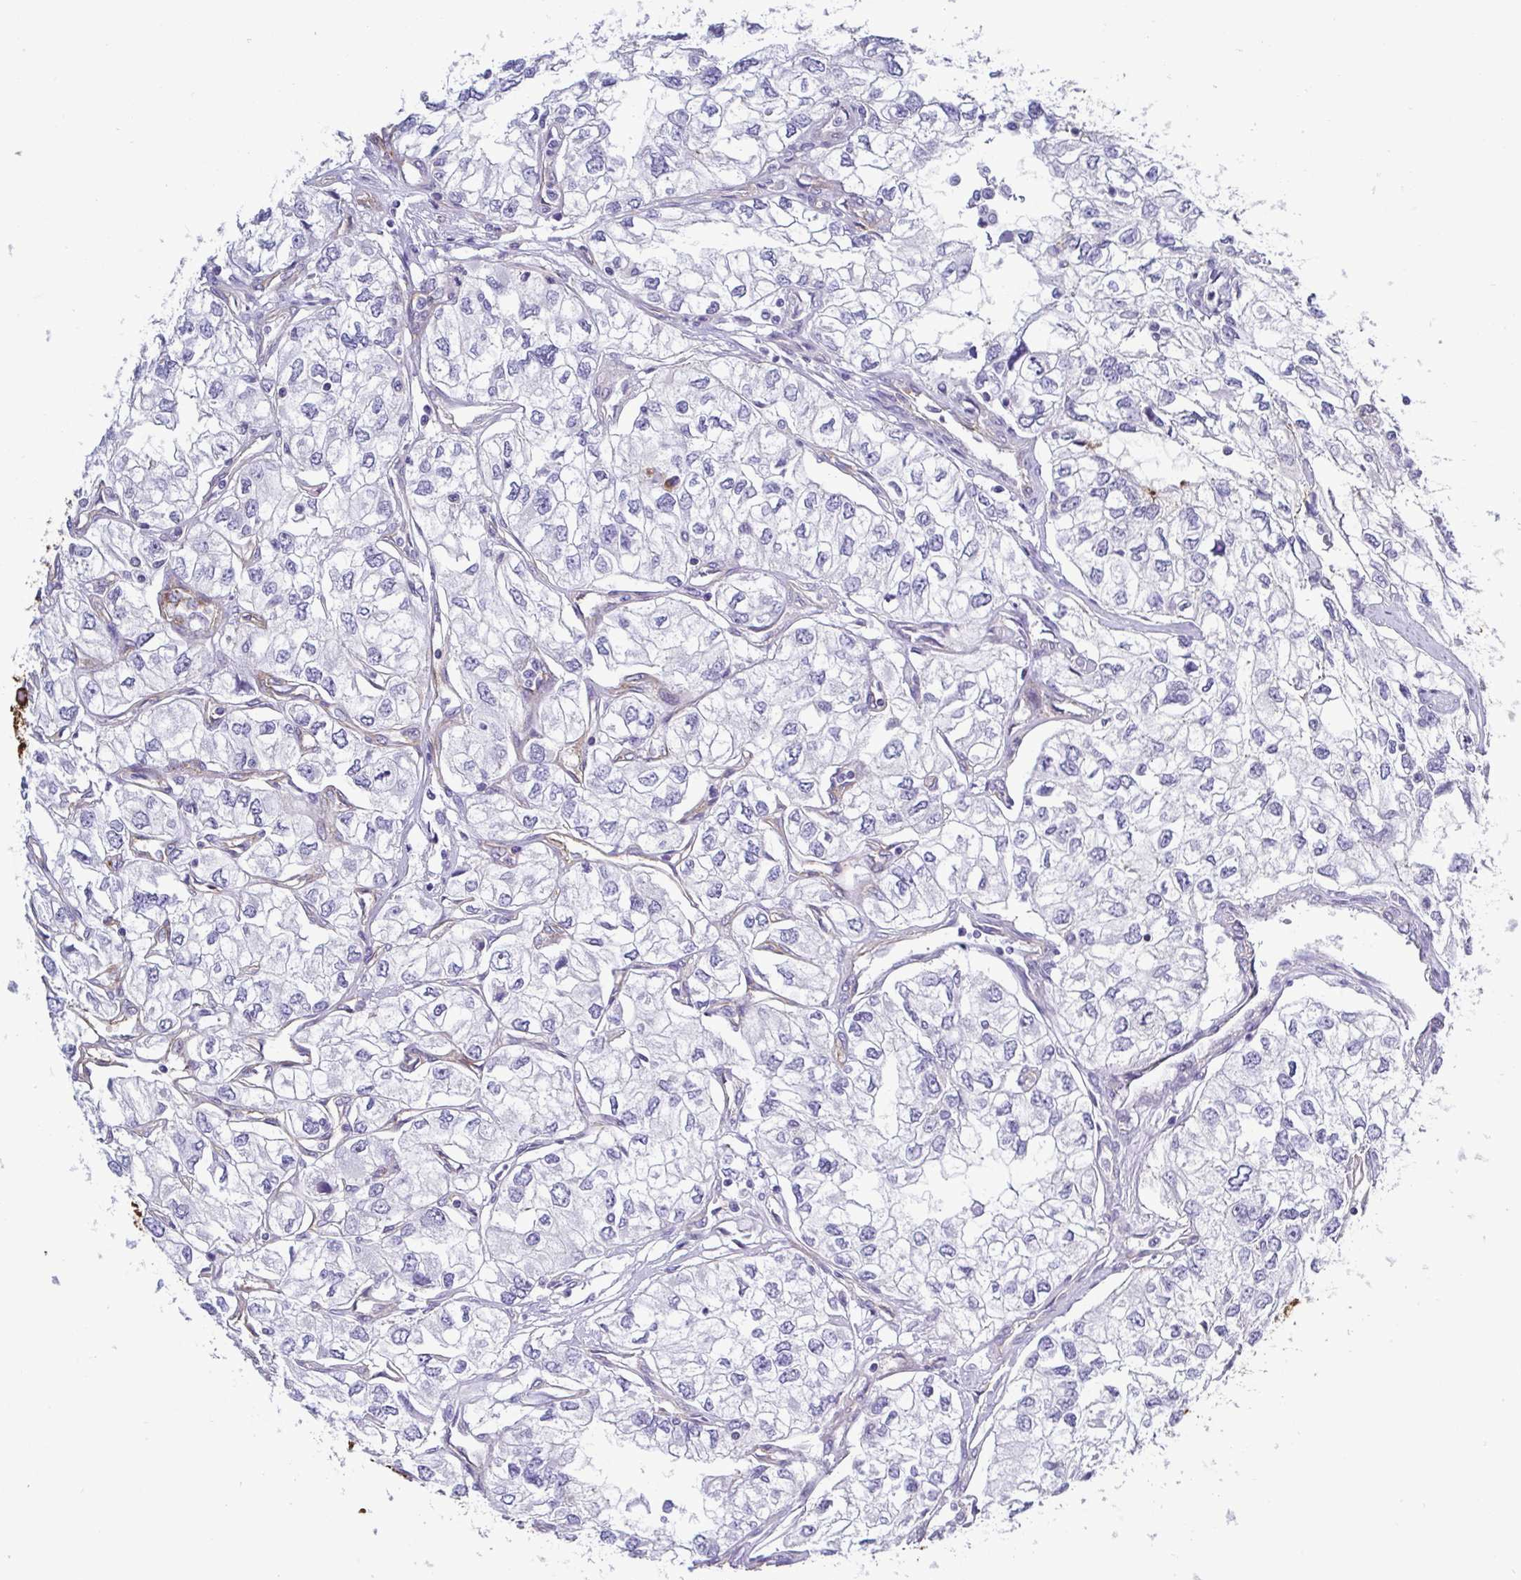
{"staining": {"intensity": "negative", "quantity": "none", "location": "none"}, "tissue": "renal cancer", "cell_type": "Tumor cells", "image_type": "cancer", "snomed": [{"axis": "morphology", "description": "Adenocarcinoma, NOS"}, {"axis": "topography", "description": "Kidney"}], "caption": "There is no significant expression in tumor cells of renal cancer (adenocarcinoma). (Brightfield microscopy of DAB immunohistochemistry at high magnification).", "gene": "LIMA1", "patient": {"sex": "female", "age": 59}}